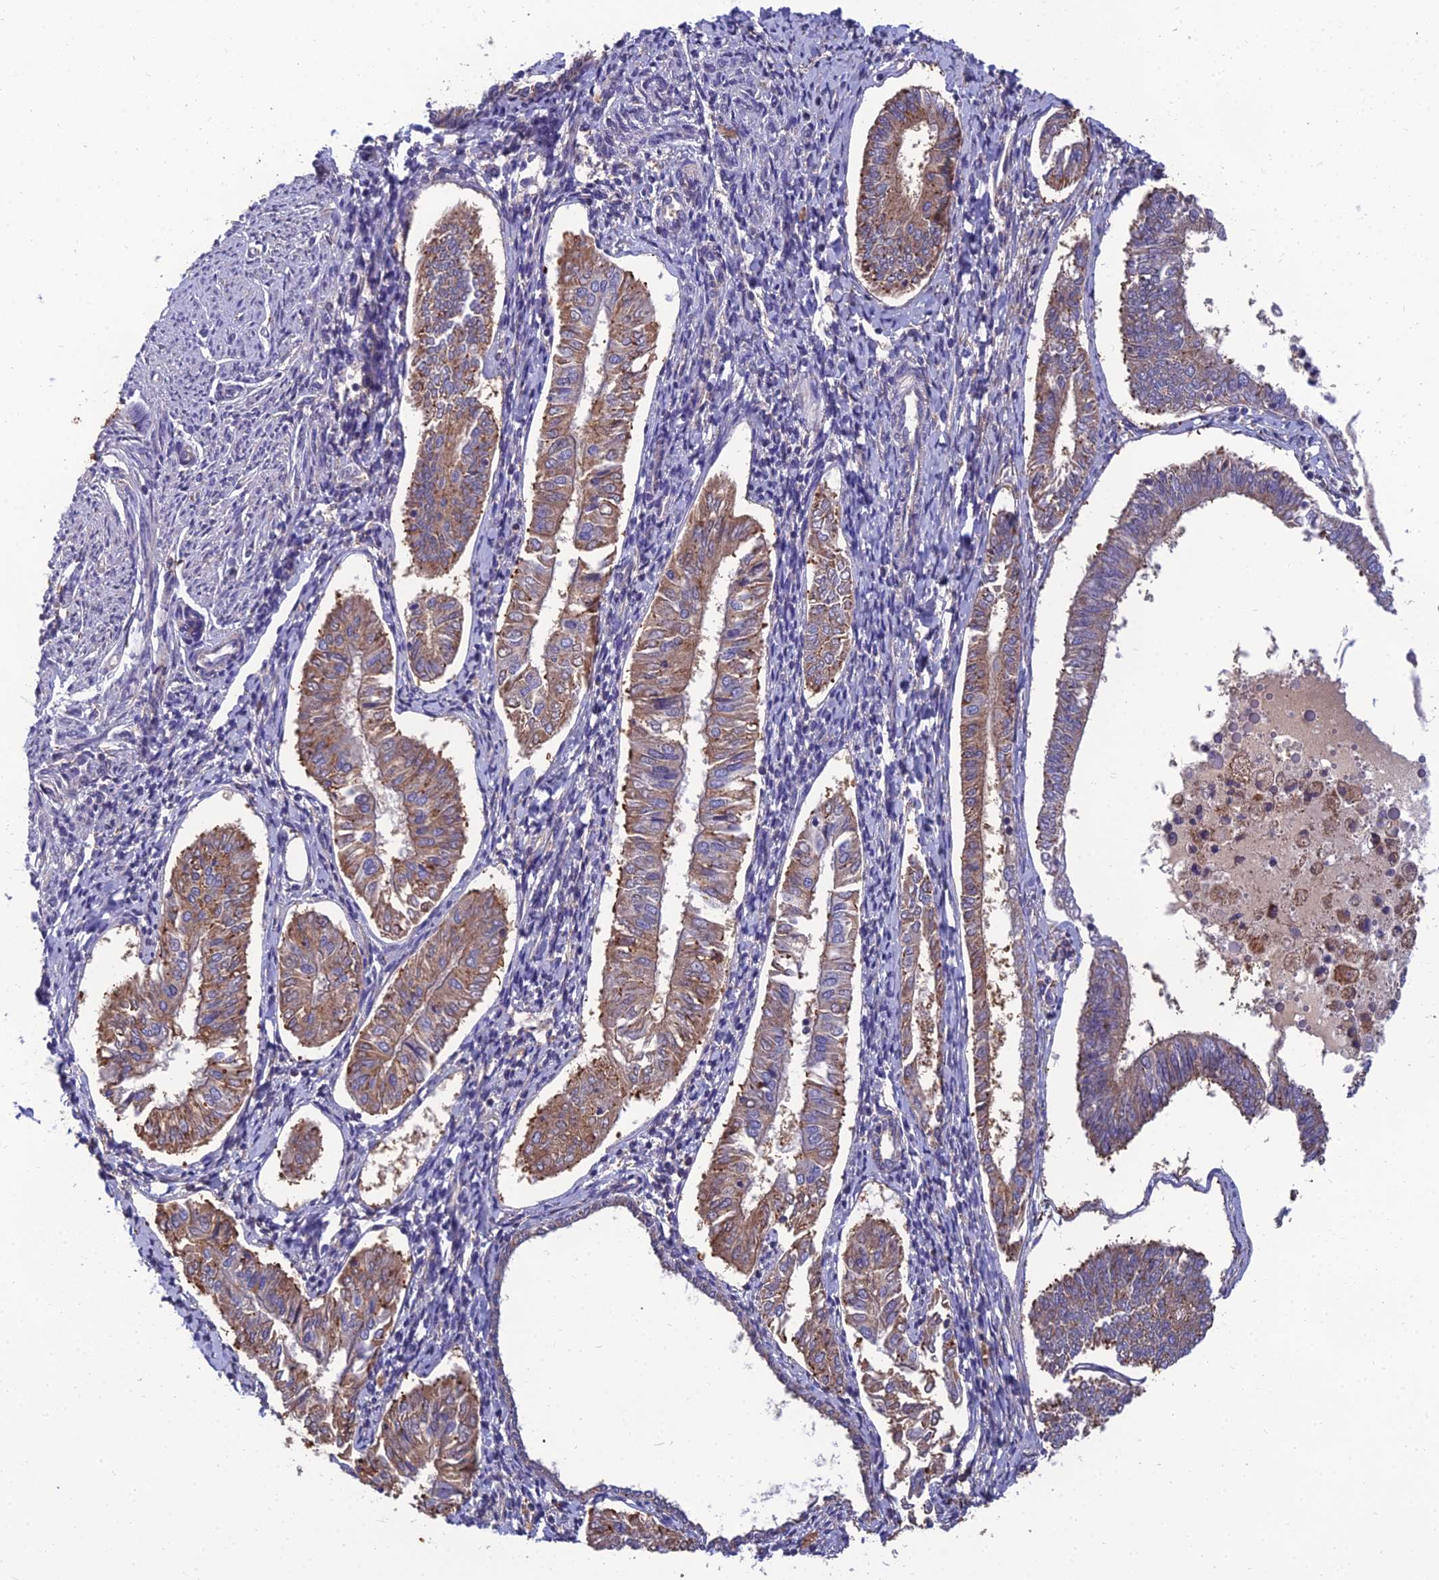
{"staining": {"intensity": "moderate", "quantity": ">75%", "location": "cytoplasmic/membranous"}, "tissue": "endometrial cancer", "cell_type": "Tumor cells", "image_type": "cancer", "snomed": [{"axis": "morphology", "description": "Adenocarcinoma, NOS"}, {"axis": "topography", "description": "Endometrium"}], "caption": "Immunohistochemical staining of human adenocarcinoma (endometrial) shows moderate cytoplasmic/membranous protein positivity in approximately >75% of tumor cells. The staining is performed using DAB brown chromogen to label protein expression. The nuclei are counter-stained blue using hematoxylin.", "gene": "UMAD1", "patient": {"sex": "female", "age": 58}}